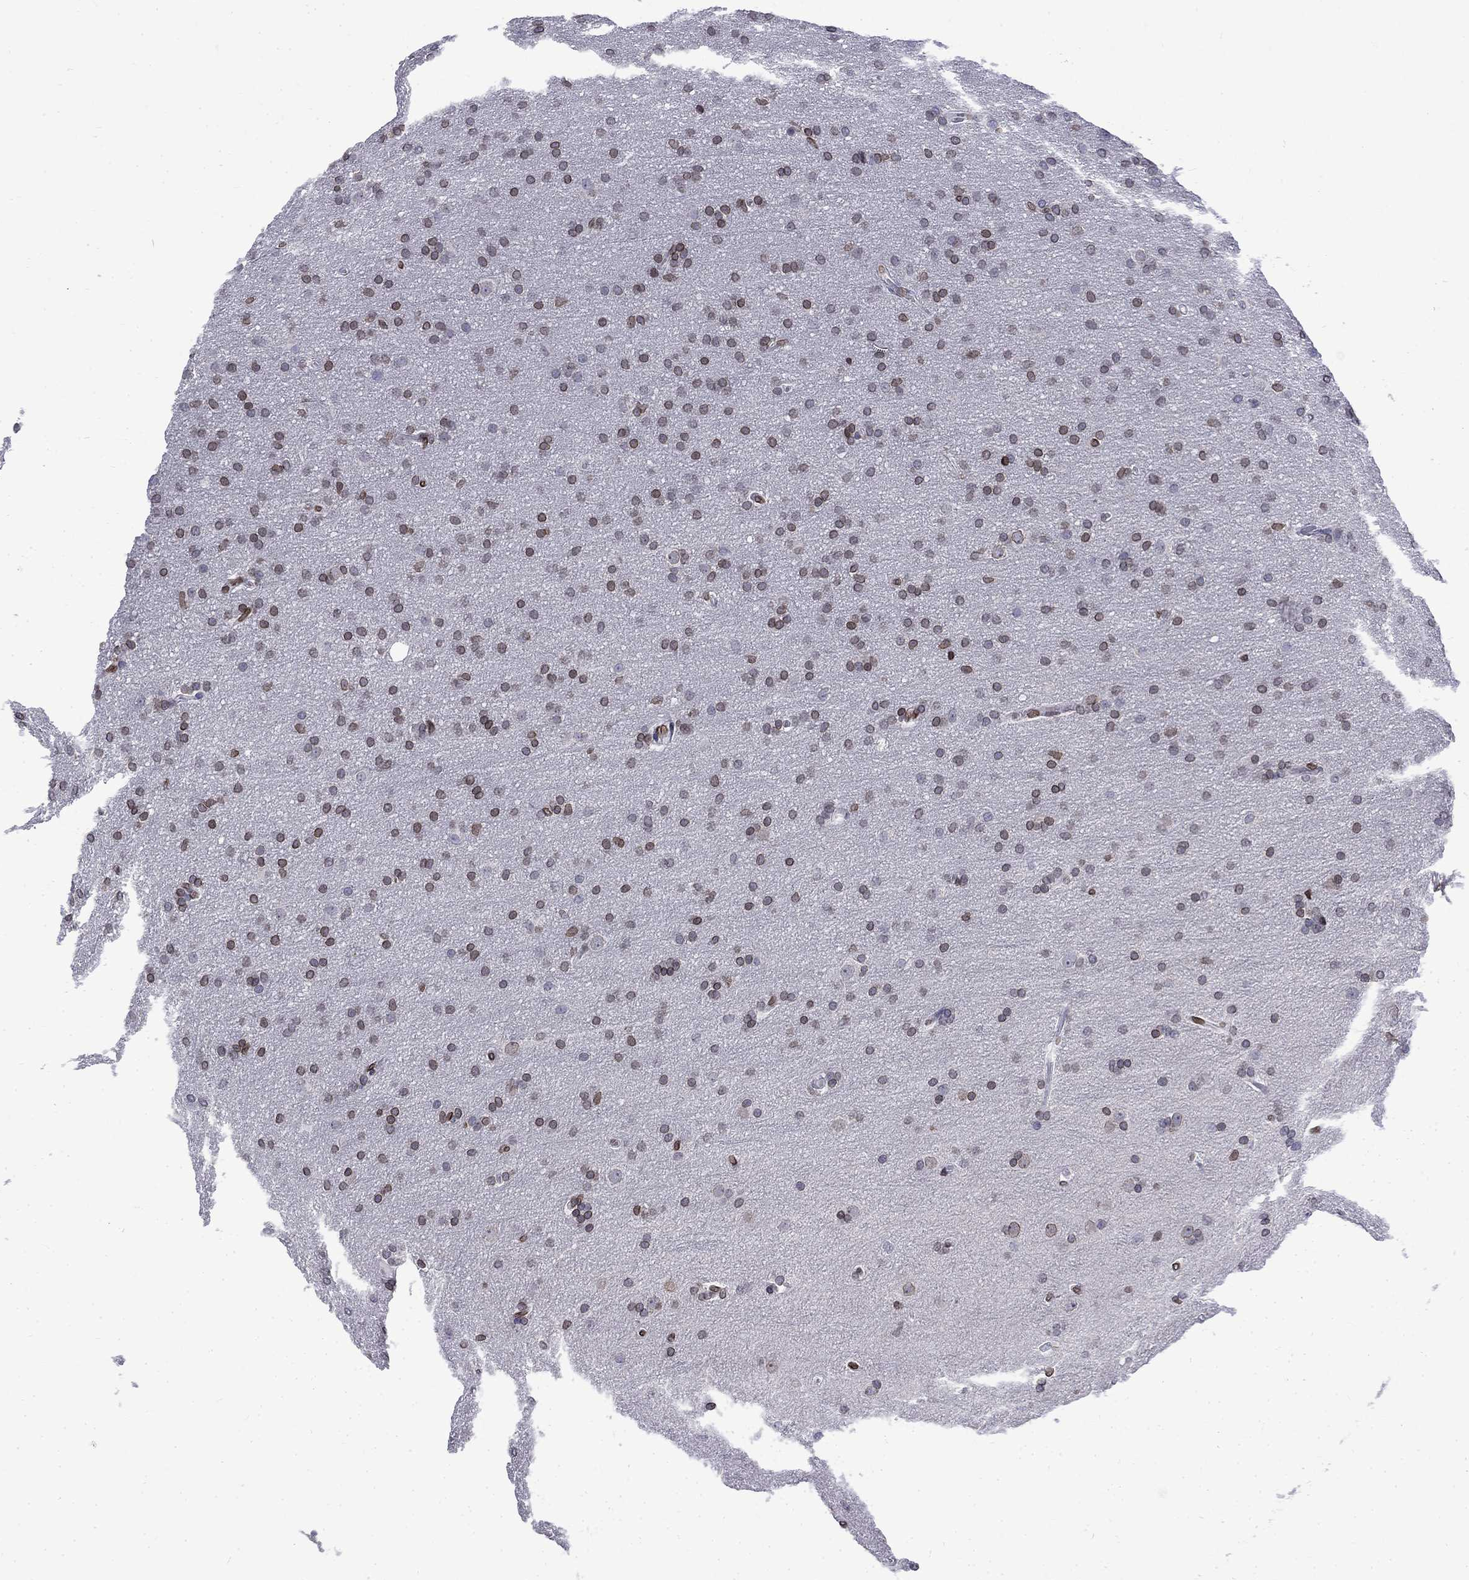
{"staining": {"intensity": "moderate", "quantity": "25%-75%", "location": "cytoplasmic/membranous,nuclear"}, "tissue": "glioma", "cell_type": "Tumor cells", "image_type": "cancer", "snomed": [{"axis": "morphology", "description": "Glioma, malignant, Low grade"}, {"axis": "topography", "description": "Brain"}], "caption": "Tumor cells exhibit medium levels of moderate cytoplasmic/membranous and nuclear staining in about 25%-75% of cells in glioma.", "gene": "SLA", "patient": {"sex": "female", "age": 32}}